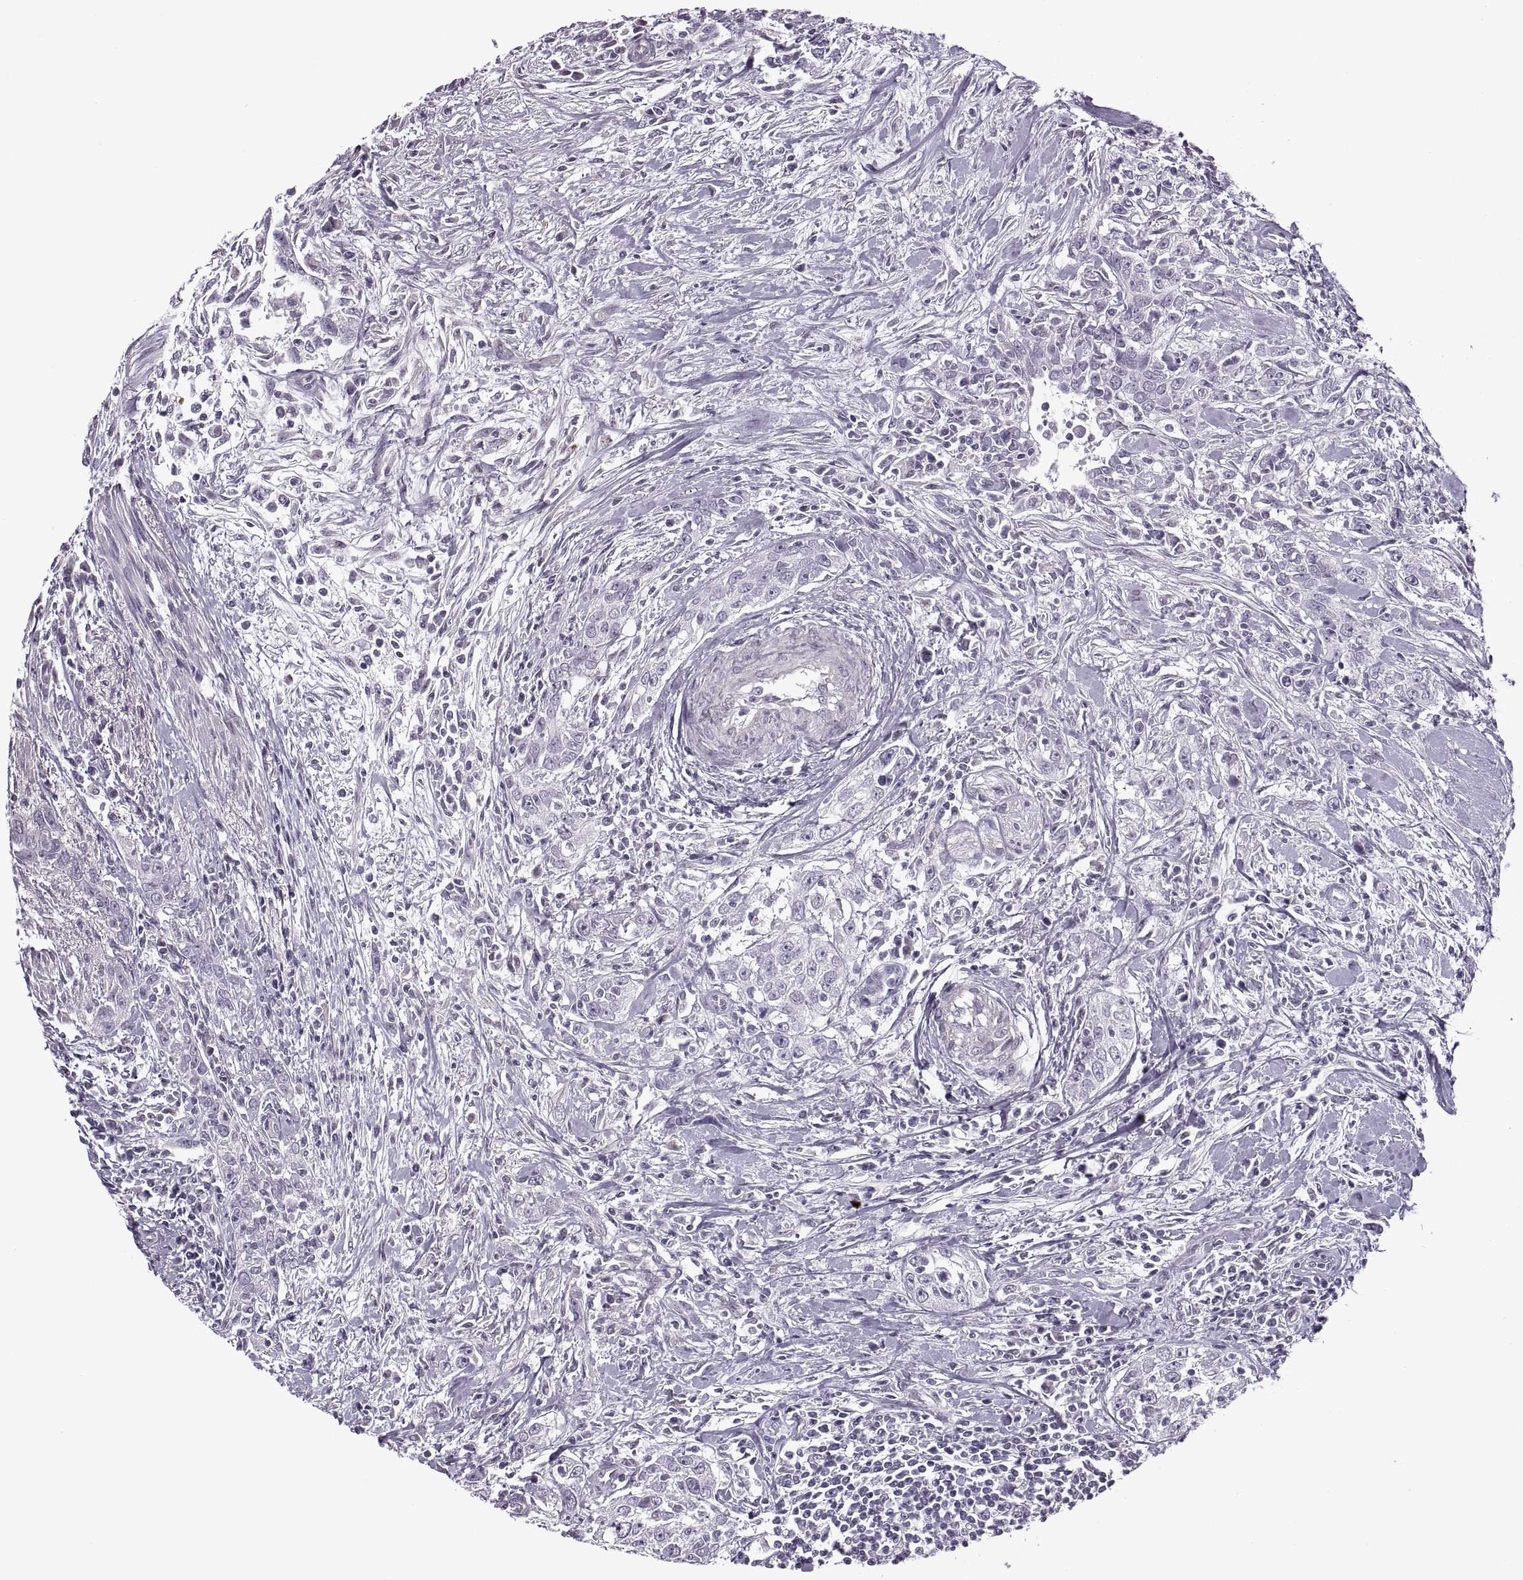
{"staining": {"intensity": "negative", "quantity": "none", "location": "none"}, "tissue": "urothelial cancer", "cell_type": "Tumor cells", "image_type": "cancer", "snomed": [{"axis": "morphology", "description": "Urothelial carcinoma, High grade"}, {"axis": "topography", "description": "Urinary bladder"}], "caption": "Tumor cells are negative for brown protein staining in urothelial carcinoma (high-grade).", "gene": "PRSS37", "patient": {"sex": "male", "age": 83}}